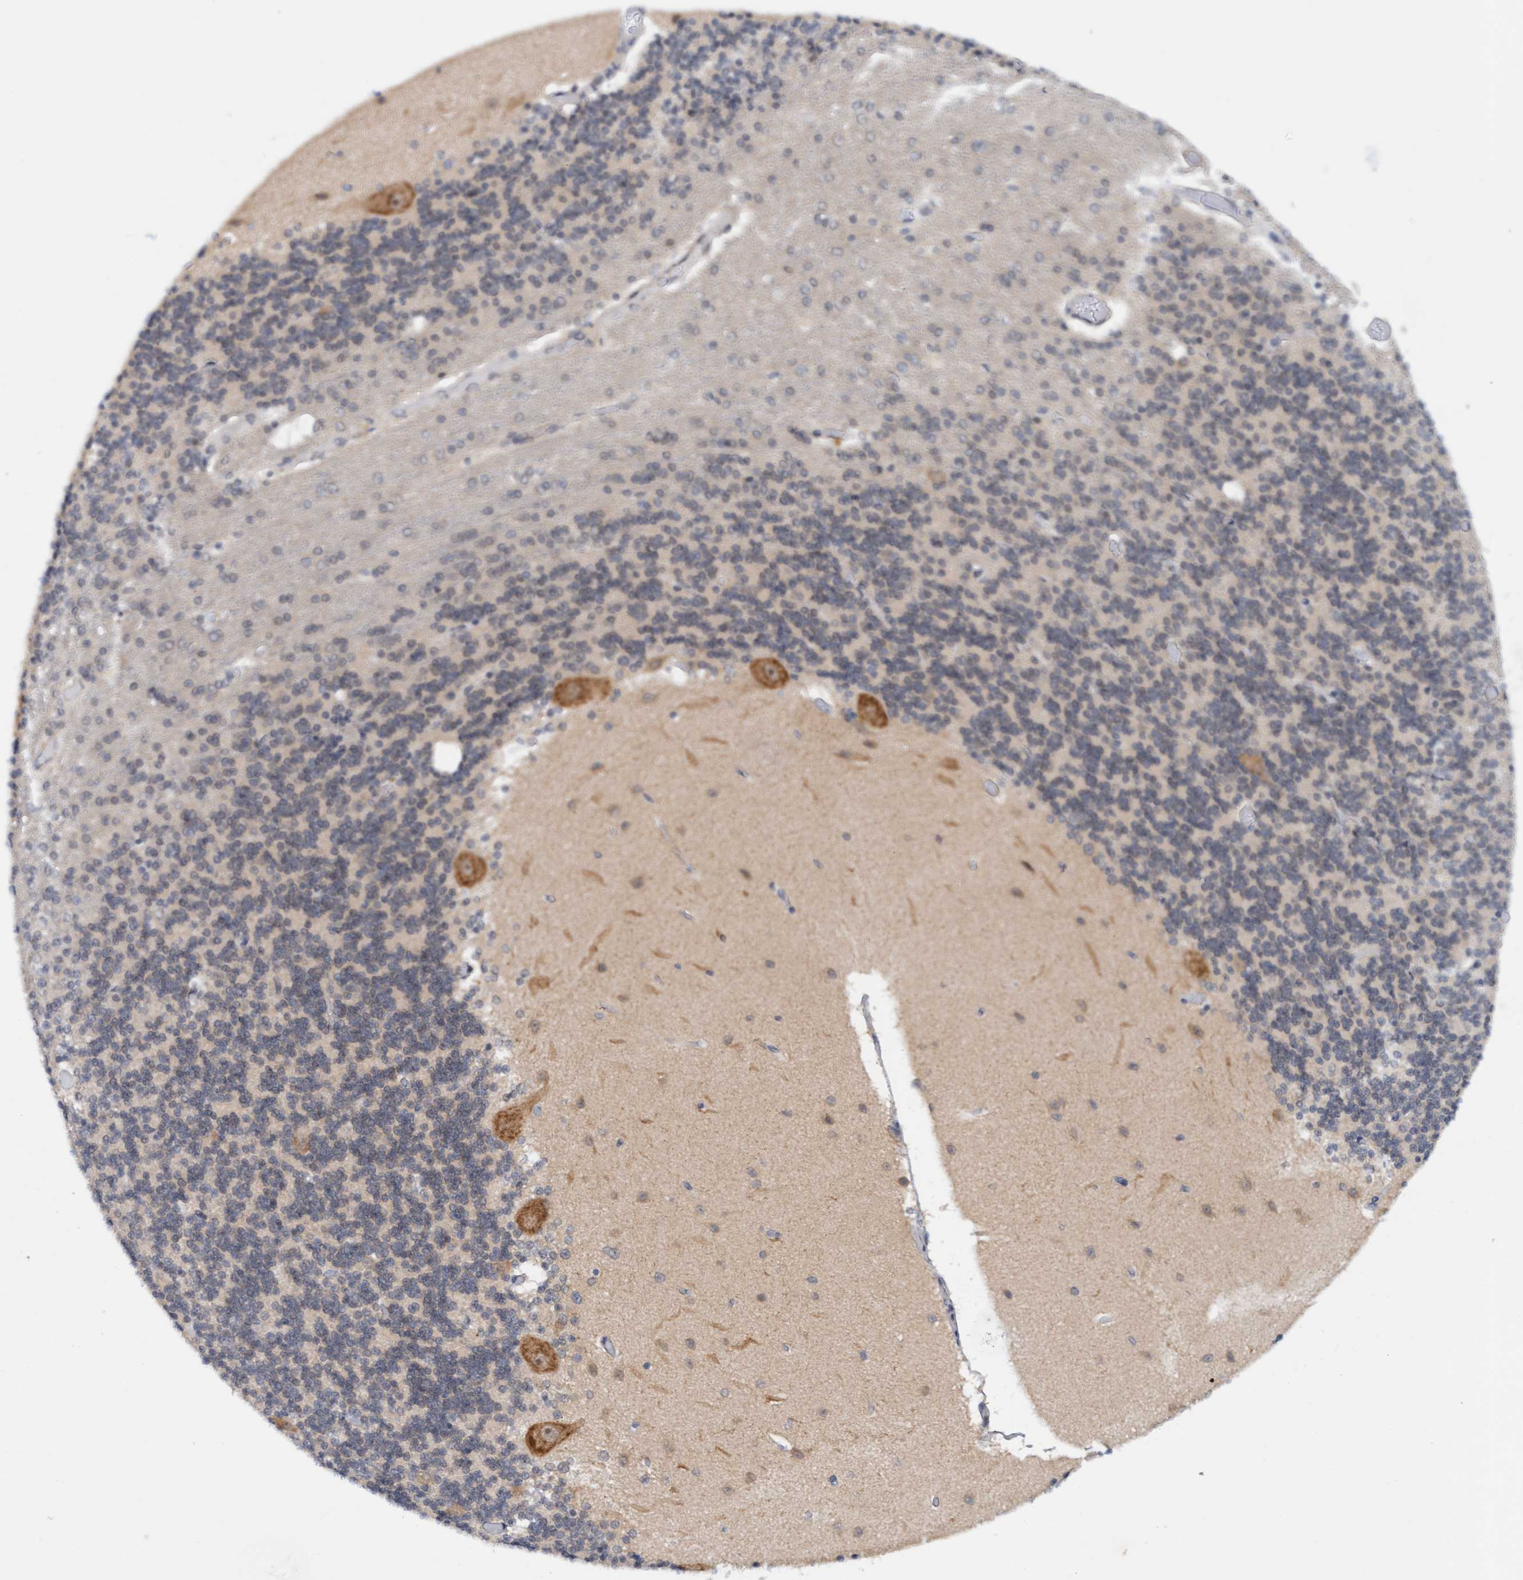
{"staining": {"intensity": "weak", "quantity": "25%-75%", "location": "cytoplasmic/membranous"}, "tissue": "cerebellum", "cell_type": "Cells in granular layer", "image_type": "normal", "snomed": [{"axis": "morphology", "description": "Normal tissue, NOS"}, {"axis": "topography", "description": "Cerebellum"}], "caption": "This histopathology image demonstrates benign cerebellum stained with immunohistochemistry to label a protein in brown. The cytoplasmic/membranous of cells in granular layer show weak positivity for the protein. Nuclei are counter-stained blue.", "gene": "AMZ2", "patient": {"sex": "female", "age": 54}}